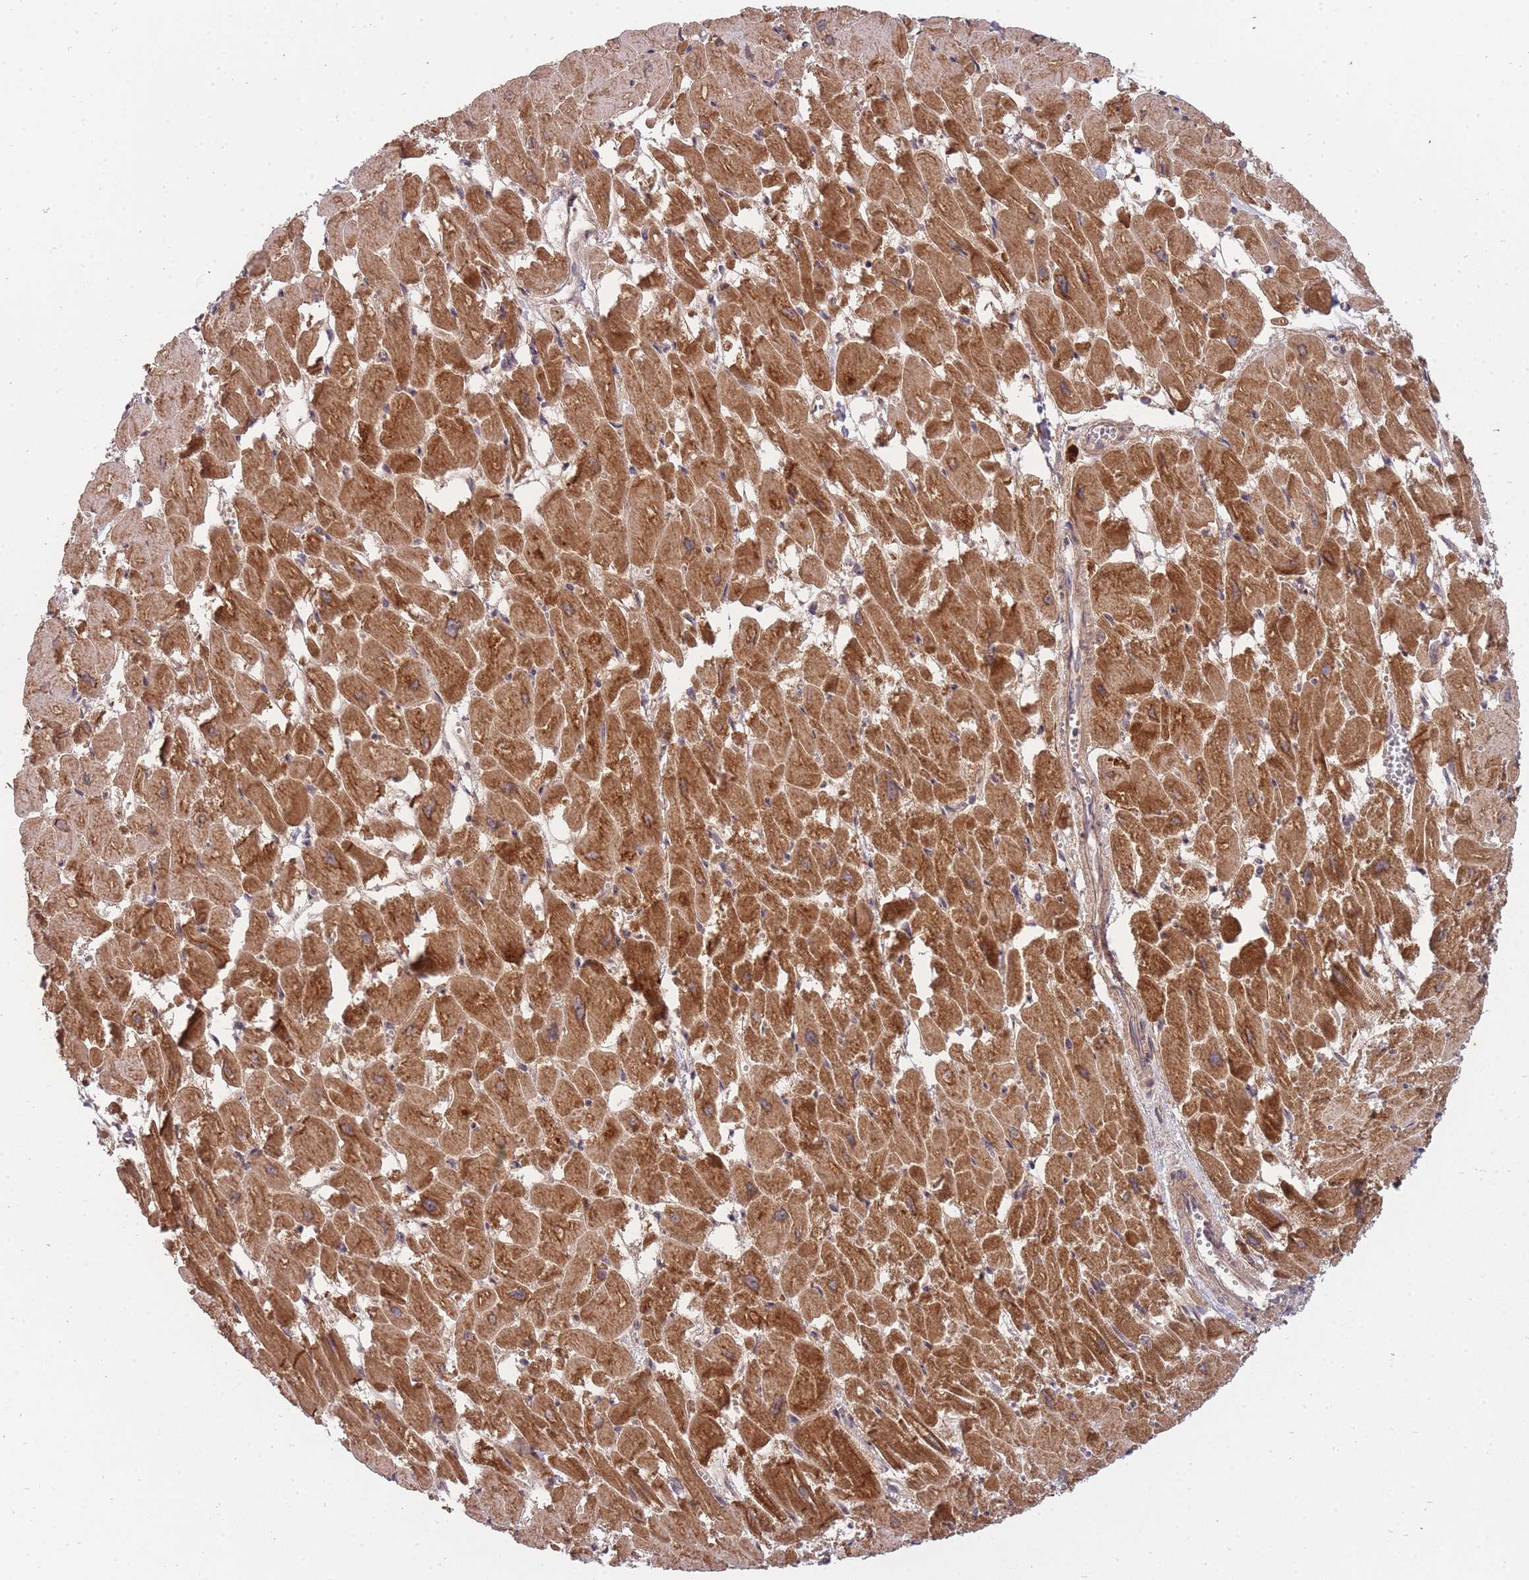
{"staining": {"intensity": "strong", "quantity": ">75%", "location": "cytoplasmic/membranous"}, "tissue": "heart muscle", "cell_type": "Cardiomyocytes", "image_type": "normal", "snomed": [{"axis": "morphology", "description": "Normal tissue, NOS"}, {"axis": "topography", "description": "Heart"}], "caption": "Cardiomyocytes display high levels of strong cytoplasmic/membranous expression in approximately >75% of cells in normal human heart muscle. (Stains: DAB in brown, nuclei in blue, Microscopy: brightfield microscopy at high magnification).", "gene": "SMC6", "patient": {"sex": "male", "age": 54}}